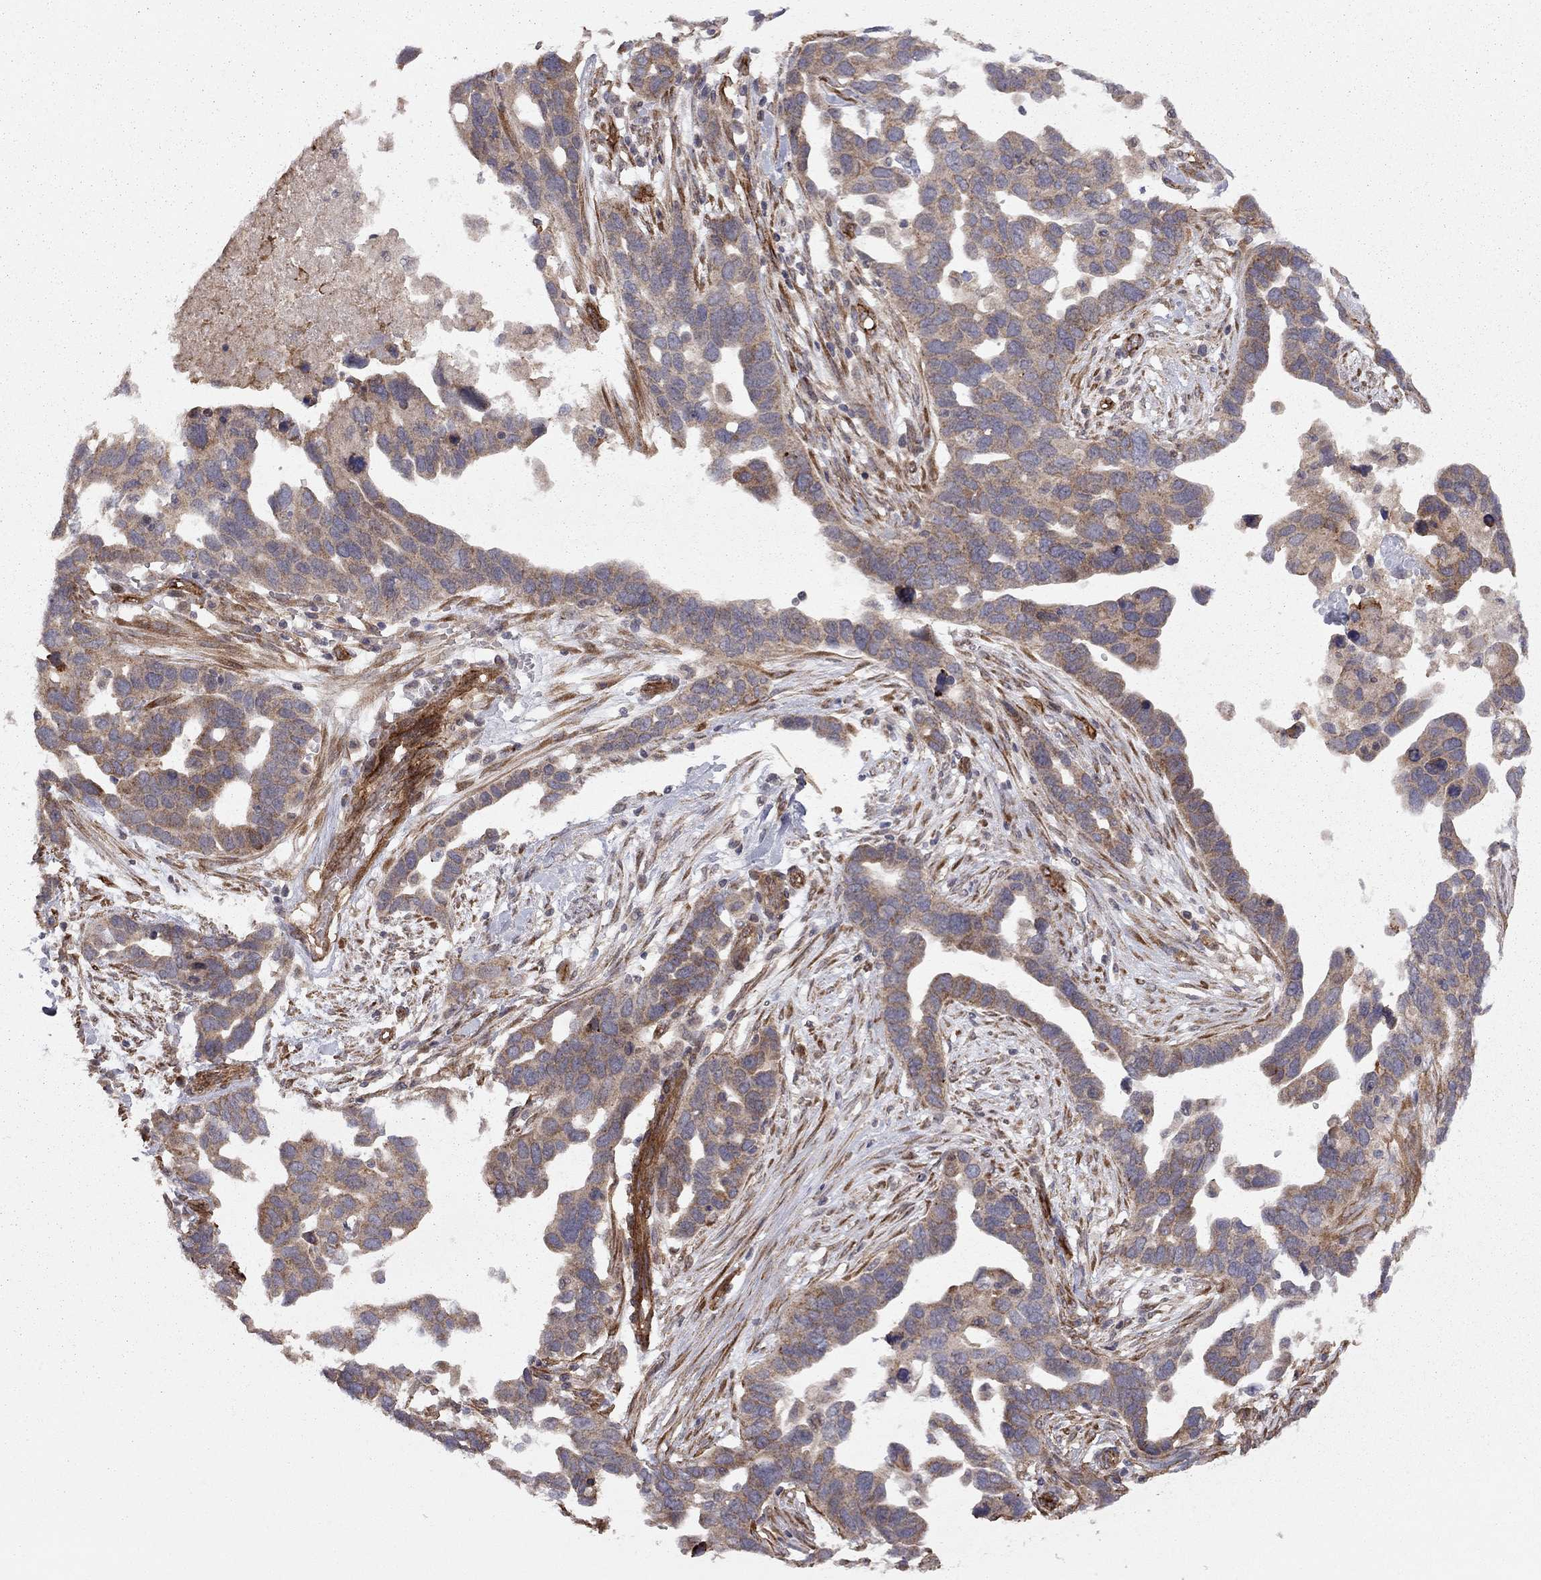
{"staining": {"intensity": "moderate", "quantity": "25%-75%", "location": "cytoplasmic/membranous"}, "tissue": "ovarian cancer", "cell_type": "Tumor cells", "image_type": "cancer", "snomed": [{"axis": "morphology", "description": "Cystadenocarcinoma, serous, NOS"}, {"axis": "topography", "description": "Ovary"}], "caption": "The histopathology image displays immunohistochemical staining of ovarian serous cystadenocarcinoma. There is moderate cytoplasmic/membranous positivity is identified in approximately 25%-75% of tumor cells.", "gene": "EXOC3L2", "patient": {"sex": "female", "age": 54}}